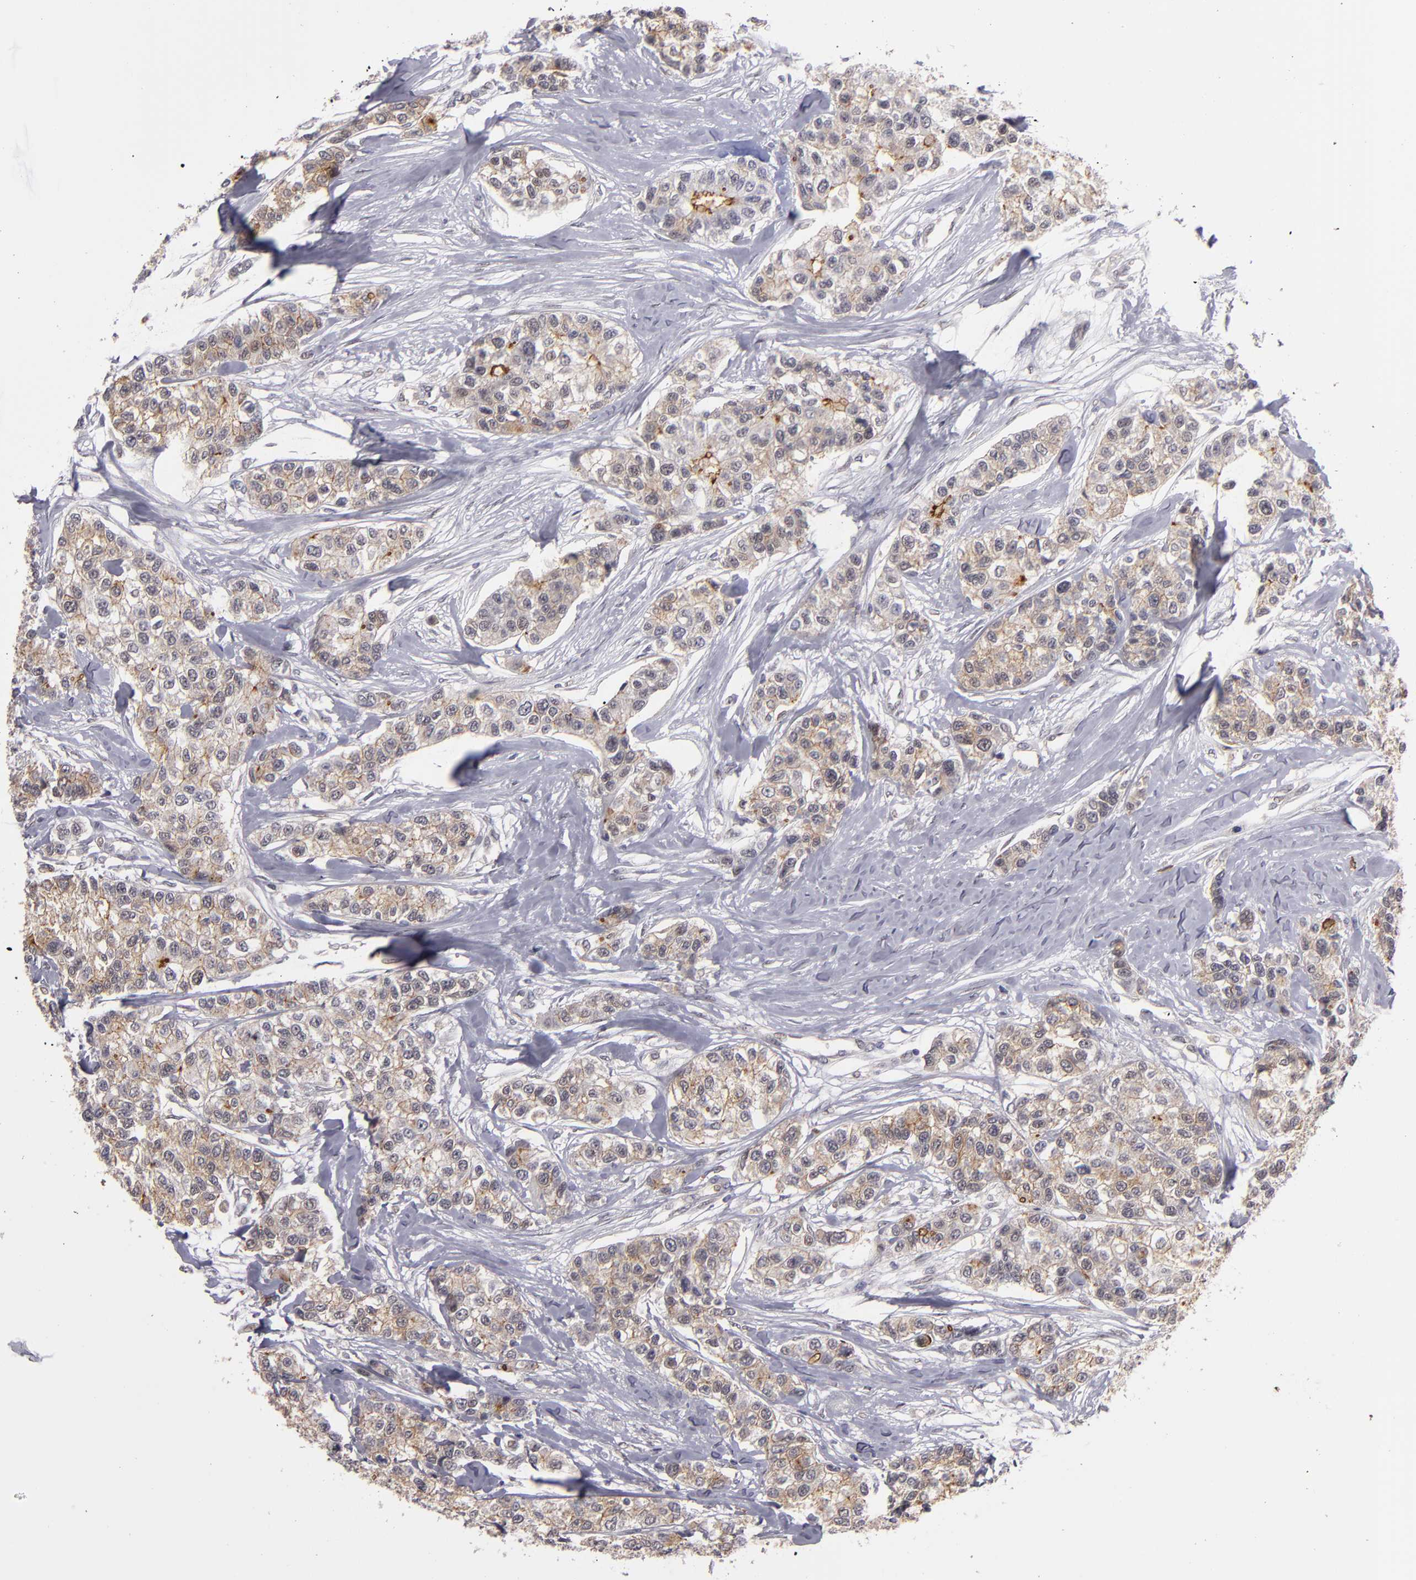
{"staining": {"intensity": "weak", "quantity": ">75%", "location": "cytoplasmic/membranous"}, "tissue": "breast cancer", "cell_type": "Tumor cells", "image_type": "cancer", "snomed": [{"axis": "morphology", "description": "Duct carcinoma"}, {"axis": "topography", "description": "Breast"}], "caption": "An immunohistochemistry image of tumor tissue is shown. Protein staining in brown highlights weak cytoplasmic/membranous positivity in invasive ductal carcinoma (breast) within tumor cells. The staining is performed using DAB (3,3'-diaminobenzidine) brown chromogen to label protein expression. The nuclei are counter-stained blue using hematoxylin.", "gene": "STX3", "patient": {"sex": "female", "age": 51}}